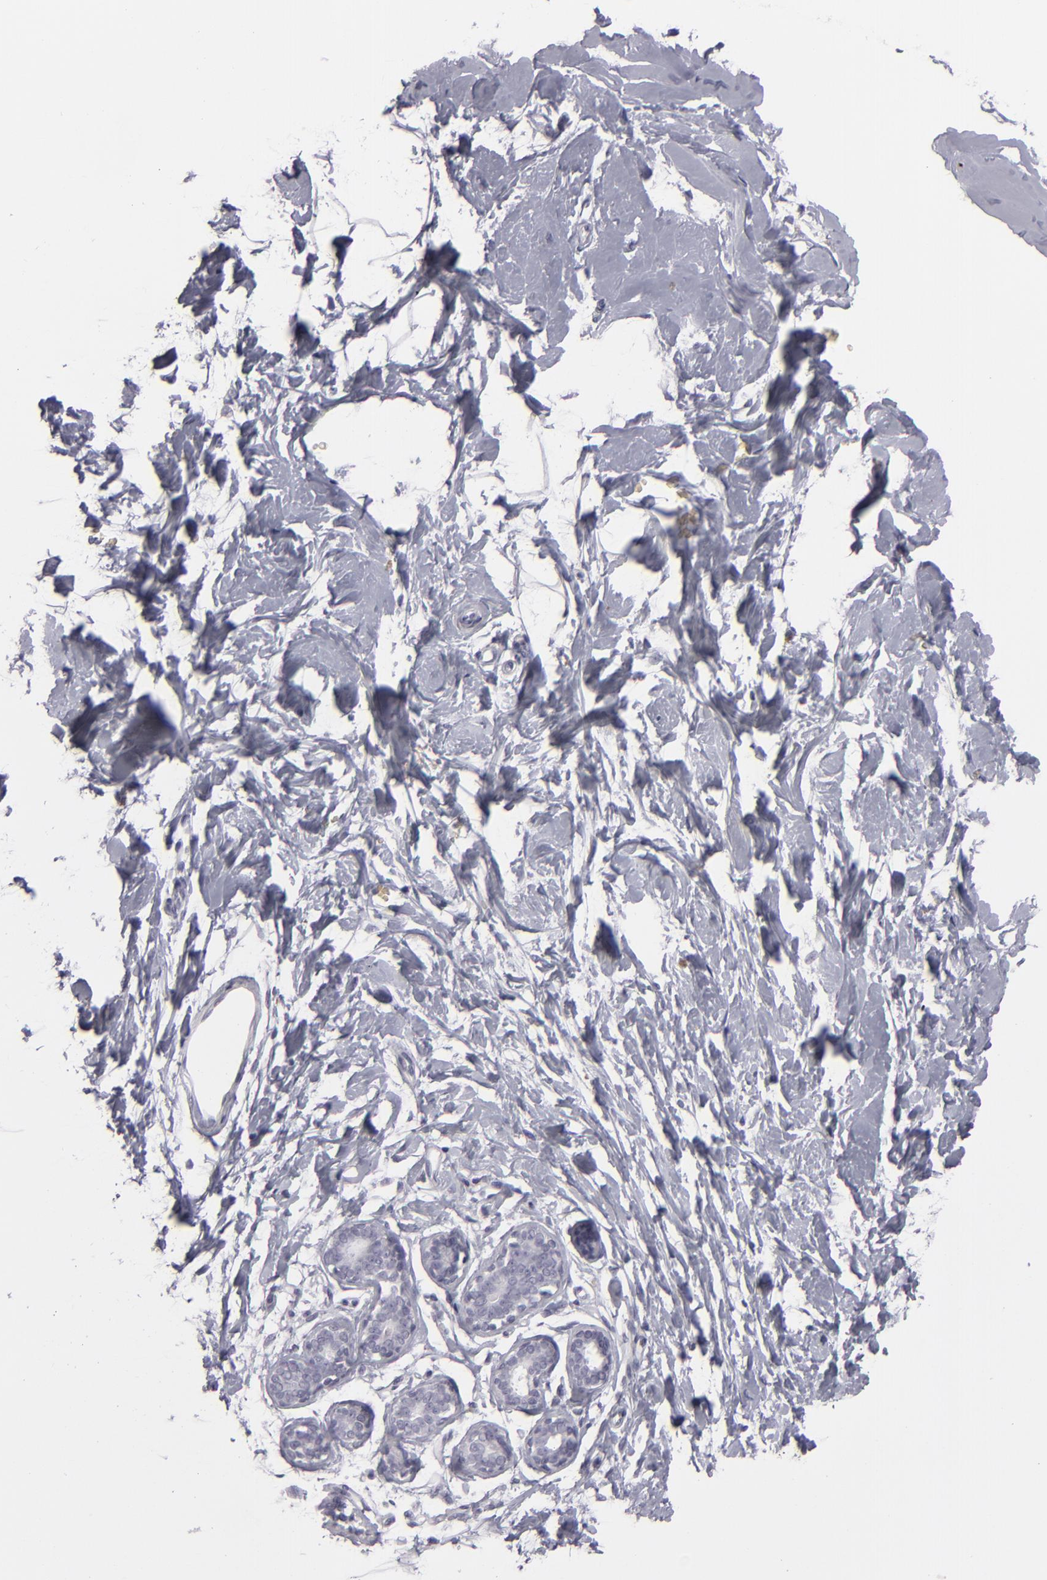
{"staining": {"intensity": "negative", "quantity": "none", "location": "none"}, "tissue": "breast", "cell_type": "Adipocytes", "image_type": "normal", "snomed": [{"axis": "morphology", "description": "Normal tissue, NOS"}, {"axis": "topography", "description": "Breast"}], "caption": "Adipocytes show no significant expression in benign breast. Nuclei are stained in blue.", "gene": "C9", "patient": {"sex": "female", "age": 23}}